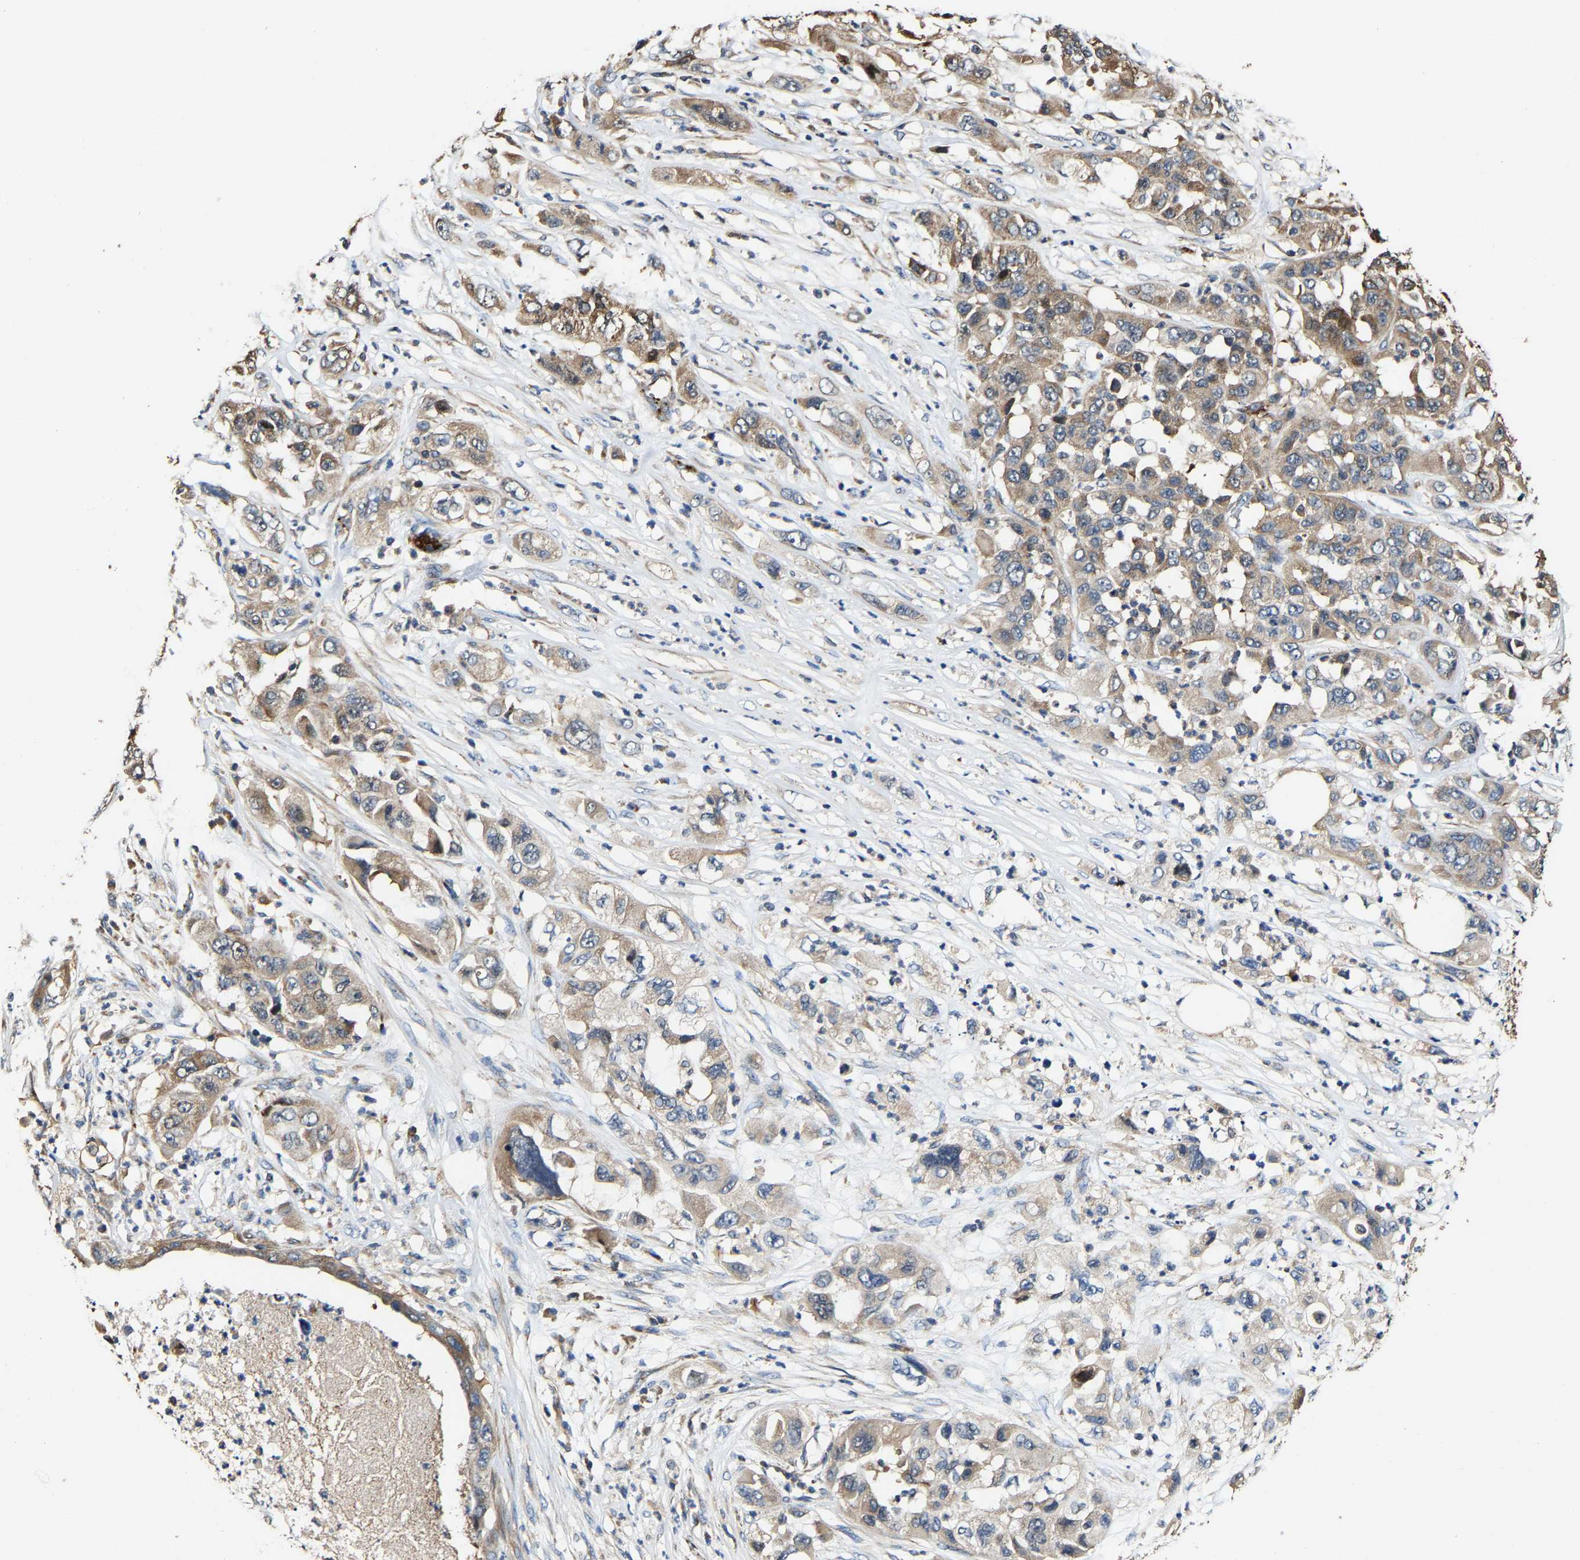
{"staining": {"intensity": "moderate", "quantity": ">75%", "location": "cytoplasmic/membranous"}, "tissue": "pancreatic cancer", "cell_type": "Tumor cells", "image_type": "cancer", "snomed": [{"axis": "morphology", "description": "Adenocarcinoma, NOS"}, {"axis": "topography", "description": "Pancreas"}], "caption": "Pancreatic cancer tissue demonstrates moderate cytoplasmic/membranous staining in approximately >75% of tumor cells, visualized by immunohistochemistry. The staining was performed using DAB, with brown indicating positive protein expression. Nuclei are stained blue with hematoxylin.", "gene": "GFRA3", "patient": {"sex": "female", "age": 78}}